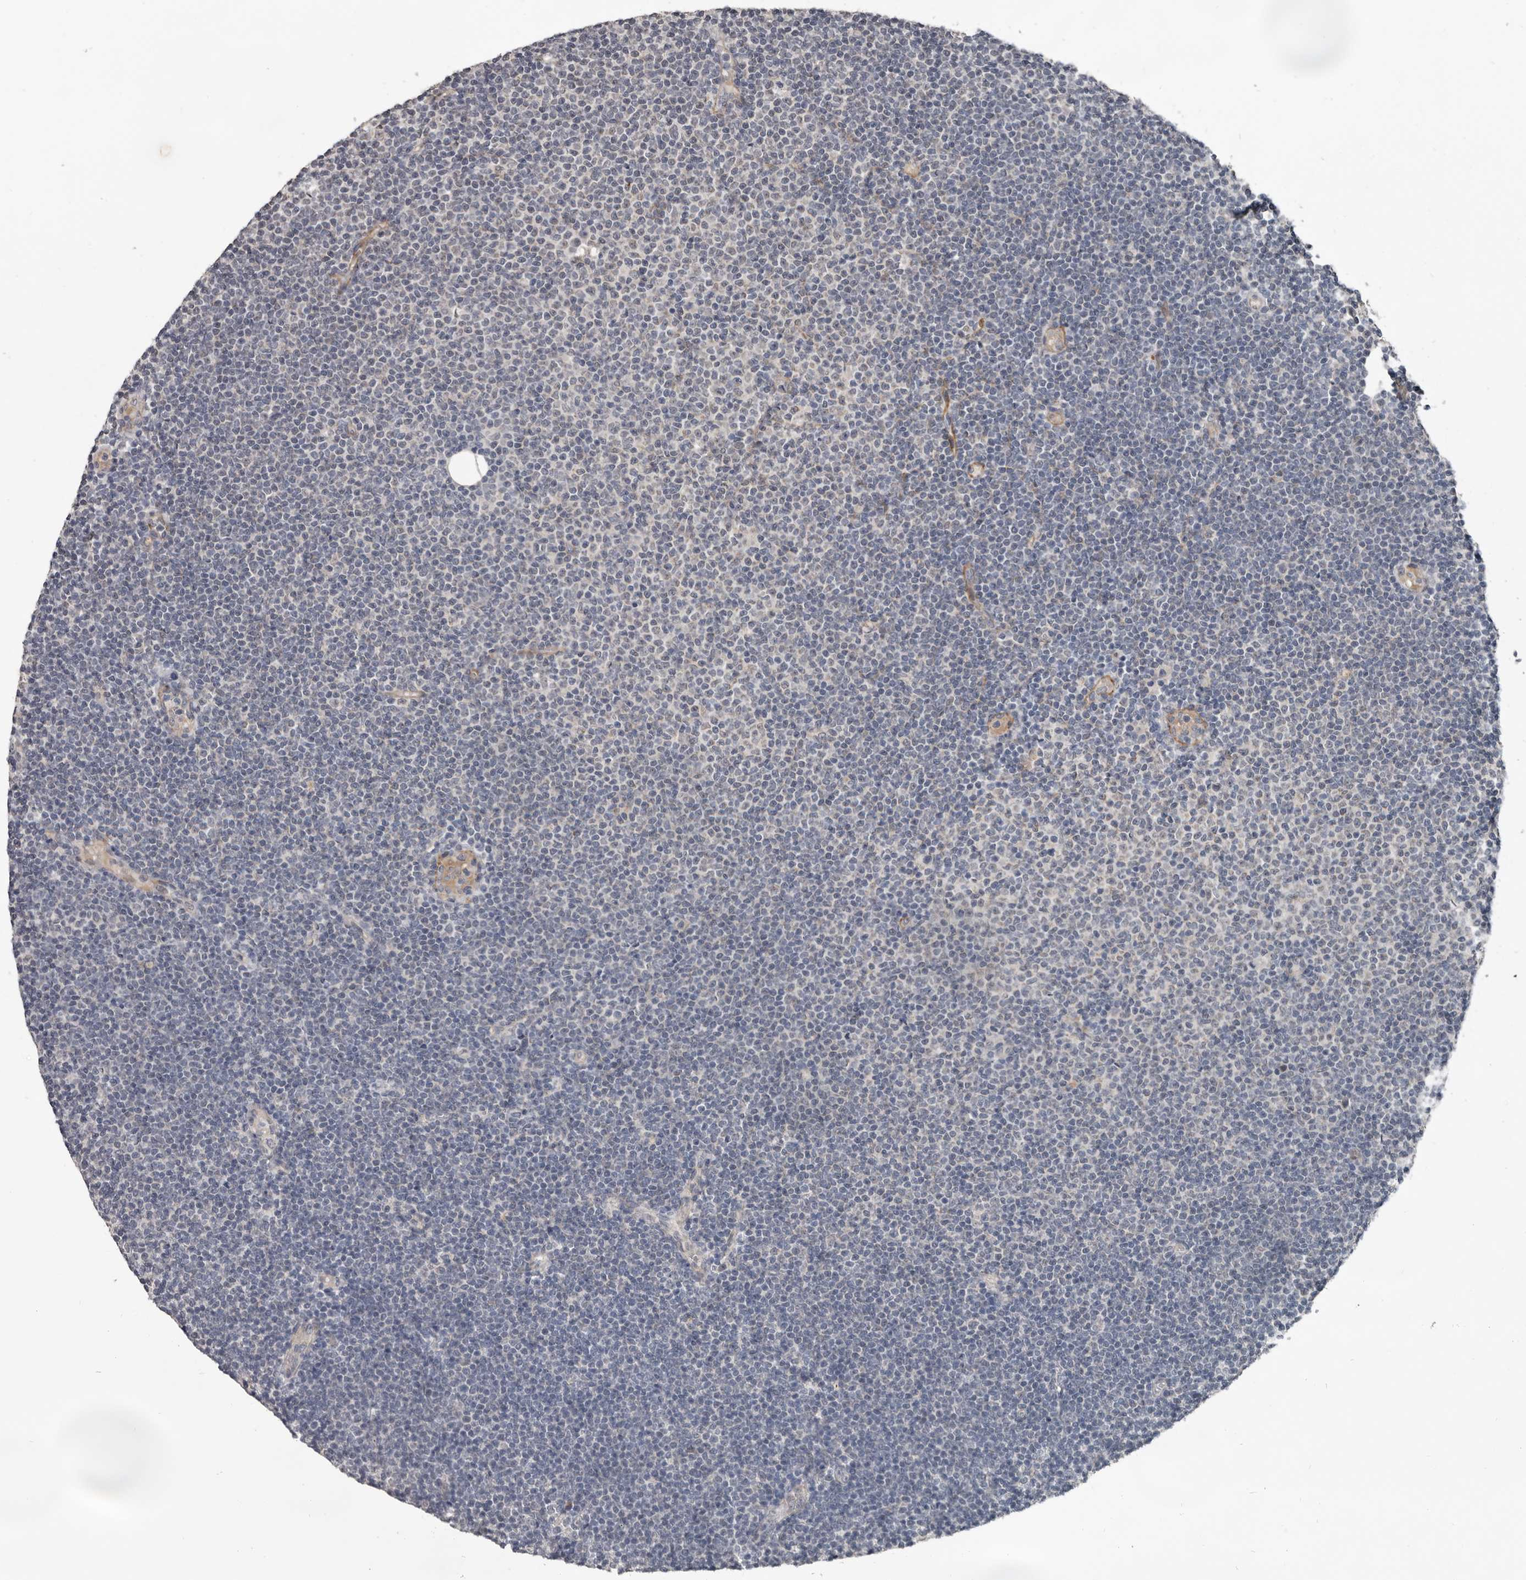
{"staining": {"intensity": "negative", "quantity": "none", "location": "none"}, "tissue": "lymphoma", "cell_type": "Tumor cells", "image_type": "cancer", "snomed": [{"axis": "morphology", "description": "Malignant lymphoma, non-Hodgkin's type, Low grade"}, {"axis": "topography", "description": "Lymph node"}], "caption": "This is an immunohistochemistry (IHC) micrograph of low-grade malignant lymphoma, non-Hodgkin's type. There is no staining in tumor cells.", "gene": "C1orf216", "patient": {"sex": "female", "age": 53}}